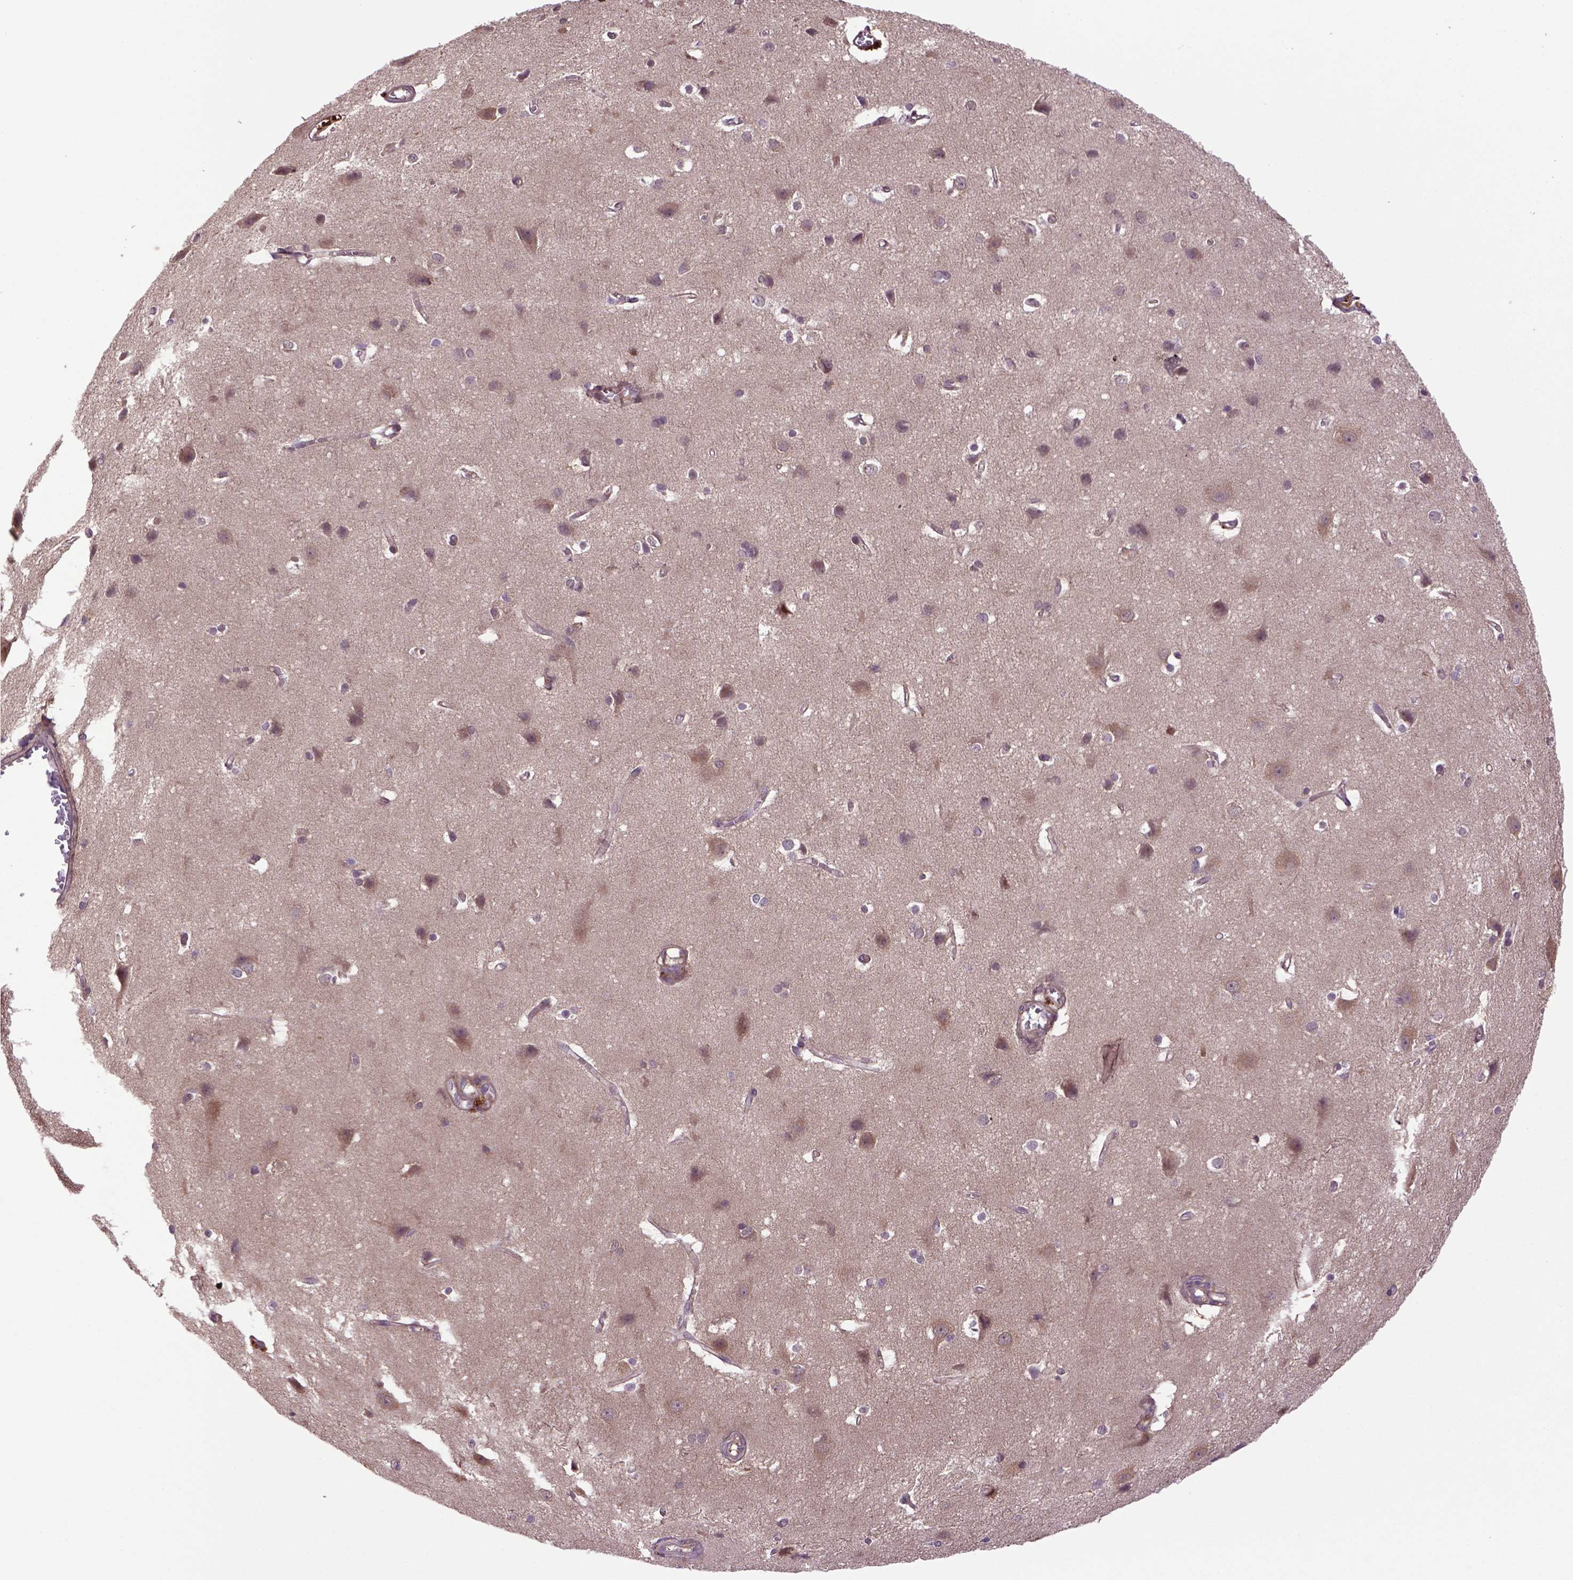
{"staining": {"intensity": "moderate", "quantity": ">75%", "location": "cytoplasmic/membranous"}, "tissue": "cerebral cortex", "cell_type": "Endothelial cells", "image_type": "normal", "snomed": [{"axis": "morphology", "description": "Normal tissue, NOS"}, {"axis": "topography", "description": "Cerebral cortex"}], "caption": "DAB immunohistochemical staining of normal cerebral cortex exhibits moderate cytoplasmic/membranous protein expression in about >75% of endothelial cells. (Brightfield microscopy of DAB IHC at high magnification).", "gene": "HSPBP1", "patient": {"sex": "male", "age": 37}}